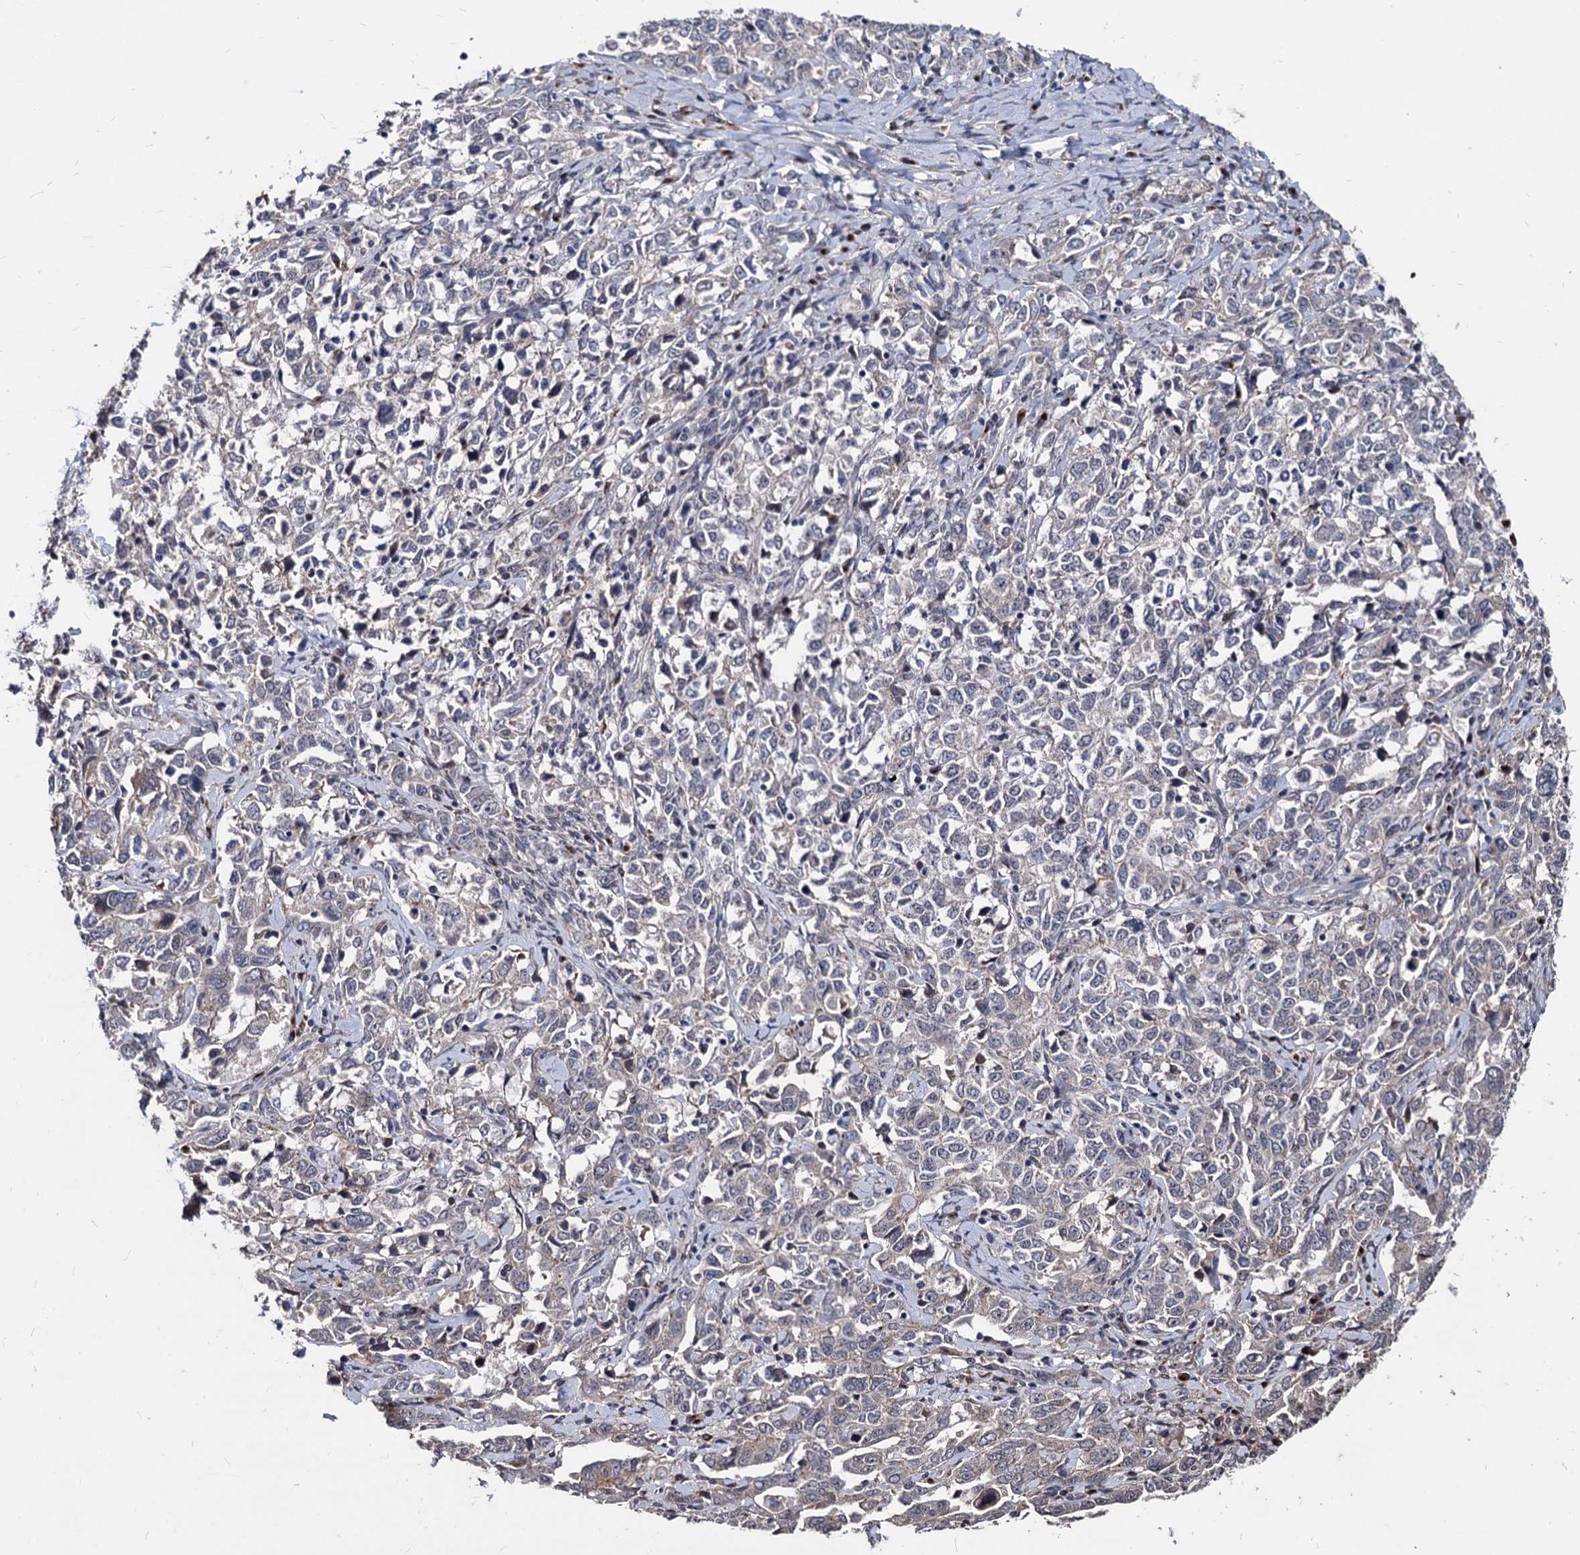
{"staining": {"intensity": "negative", "quantity": "none", "location": "none"}, "tissue": "ovarian cancer", "cell_type": "Tumor cells", "image_type": "cancer", "snomed": [{"axis": "morphology", "description": "Carcinoma, endometroid"}, {"axis": "topography", "description": "Ovary"}], "caption": "Ovarian endometroid carcinoma was stained to show a protein in brown. There is no significant positivity in tumor cells.", "gene": "SMAGP", "patient": {"sex": "female", "age": 62}}